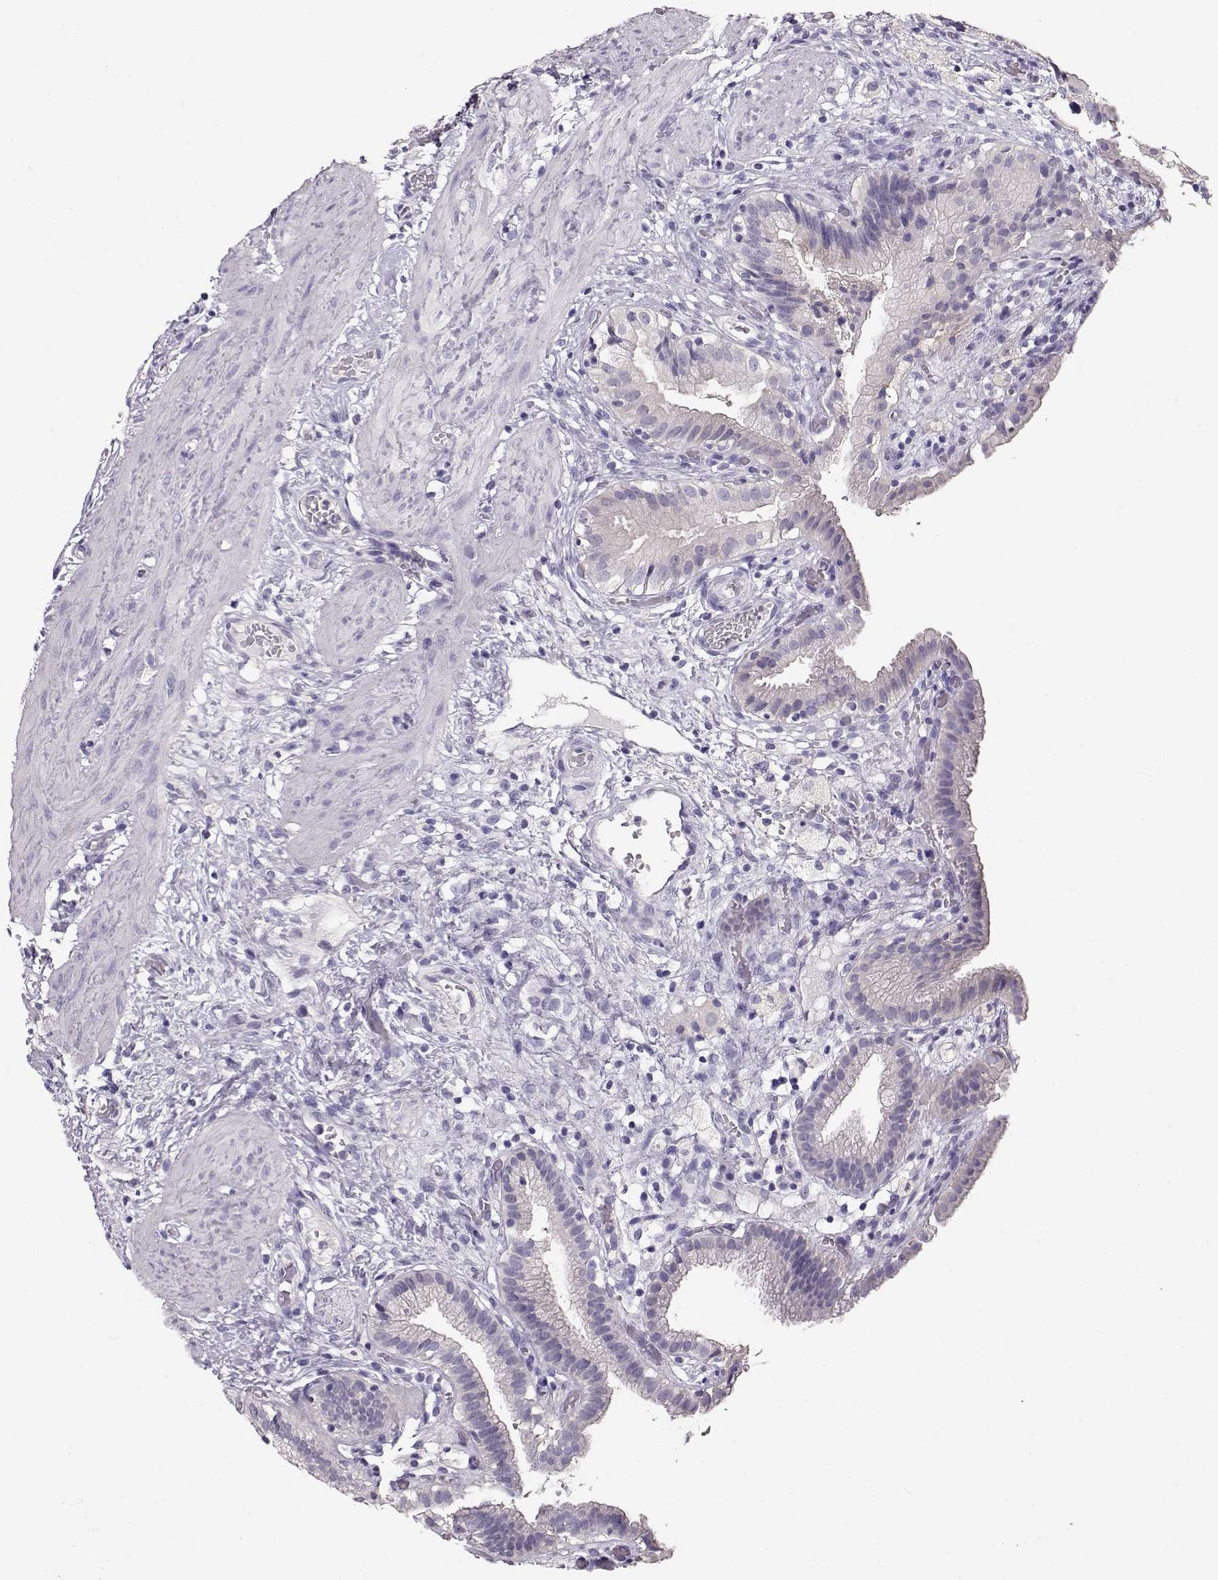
{"staining": {"intensity": "negative", "quantity": "none", "location": "none"}, "tissue": "gallbladder", "cell_type": "Glandular cells", "image_type": "normal", "snomed": [{"axis": "morphology", "description": "Normal tissue, NOS"}, {"axis": "topography", "description": "Gallbladder"}], "caption": "IHC histopathology image of unremarkable gallbladder: gallbladder stained with DAB (3,3'-diaminobenzidine) exhibits no significant protein staining in glandular cells. Brightfield microscopy of immunohistochemistry (IHC) stained with DAB (3,3'-diaminobenzidine) (brown) and hematoxylin (blue), captured at high magnification.", "gene": "NDRG4", "patient": {"sex": "female", "age": 24}}